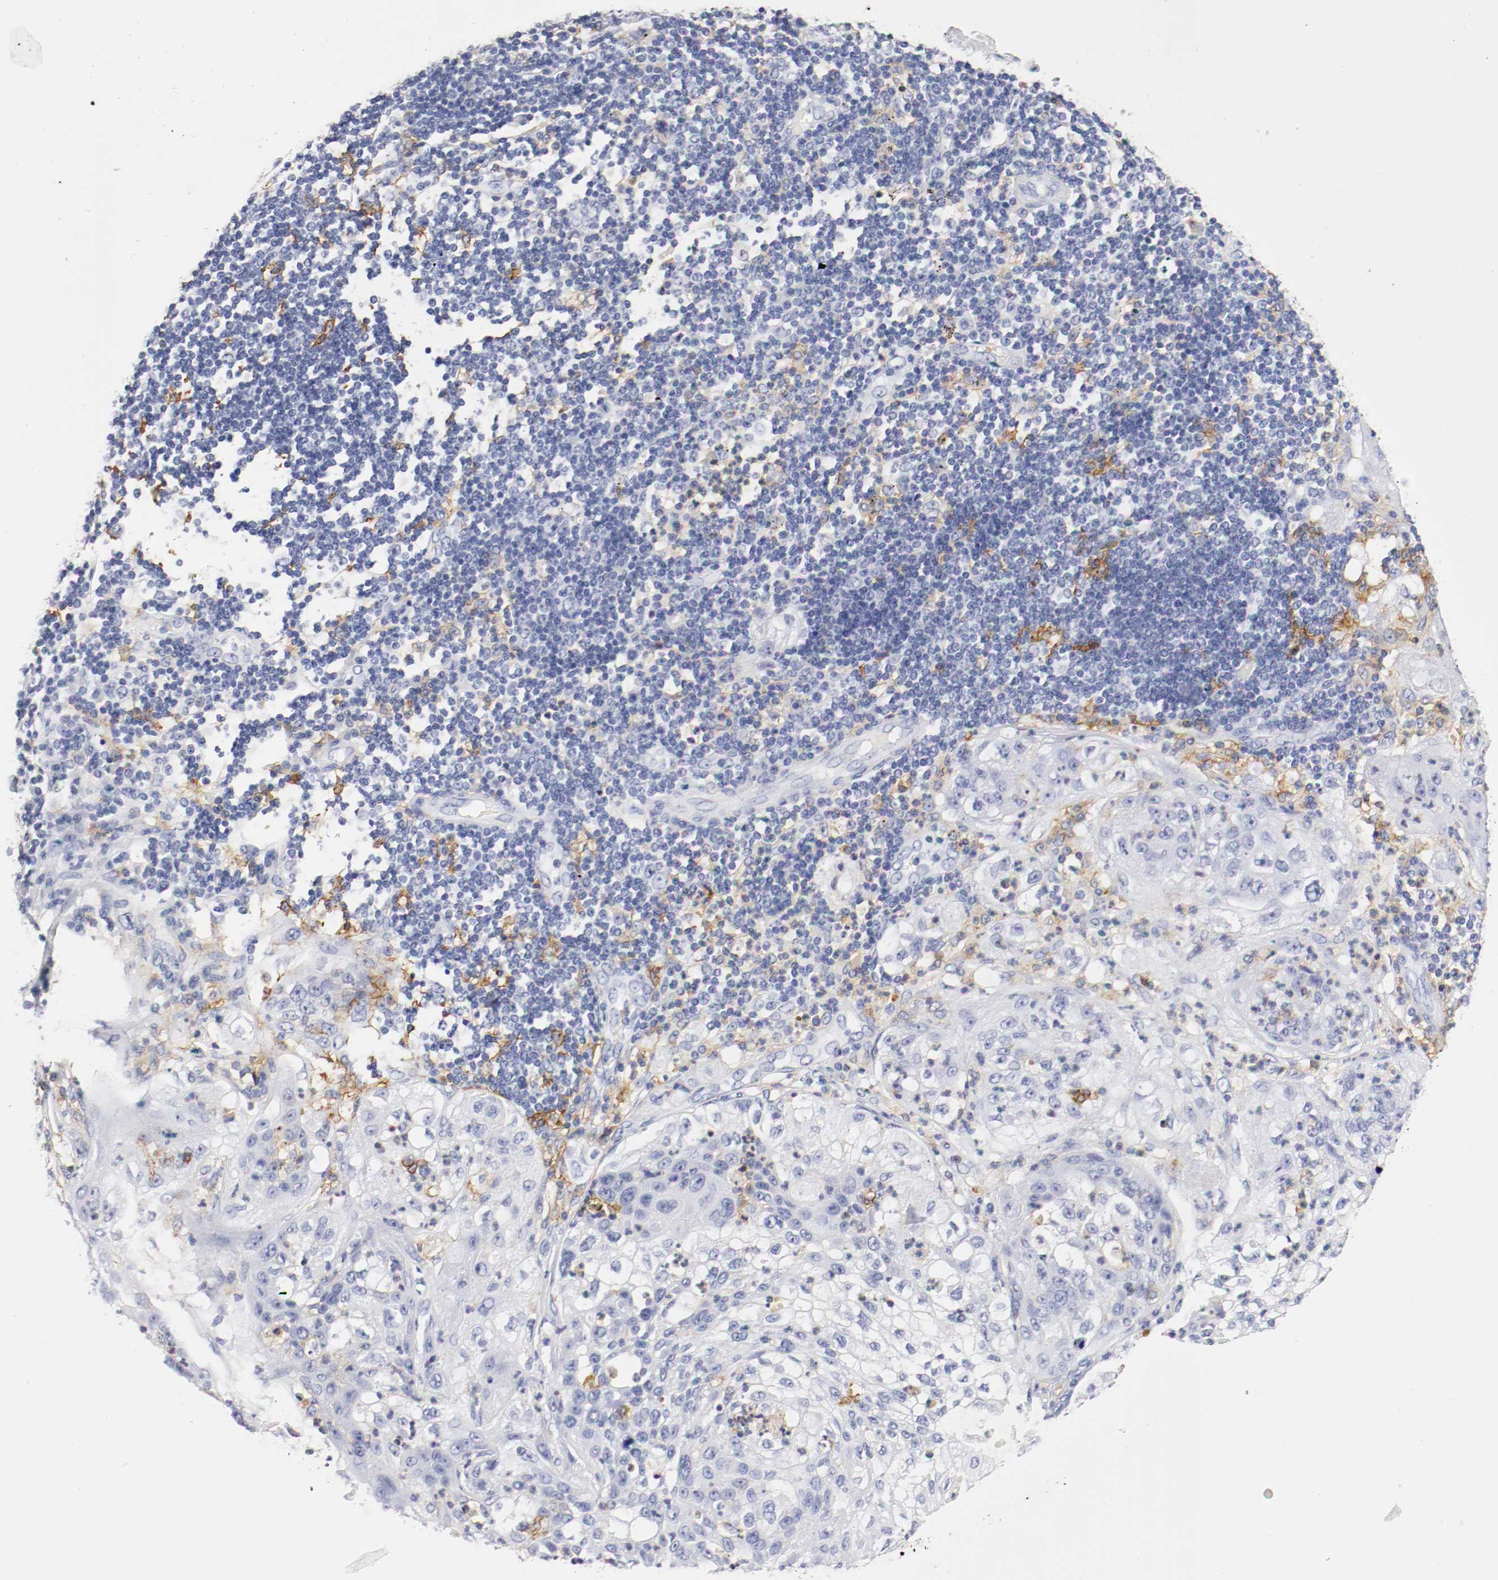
{"staining": {"intensity": "negative", "quantity": "none", "location": "none"}, "tissue": "lung cancer", "cell_type": "Tumor cells", "image_type": "cancer", "snomed": [{"axis": "morphology", "description": "Inflammation, NOS"}, {"axis": "morphology", "description": "Squamous cell carcinoma, NOS"}, {"axis": "topography", "description": "Lymph node"}, {"axis": "topography", "description": "Soft tissue"}, {"axis": "topography", "description": "Lung"}], "caption": "A high-resolution image shows immunohistochemistry (IHC) staining of lung cancer, which demonstrates no significant expression in tumor cells.", "gene": "ITGAX", "patient": {"sex": "male", "age": 66}}